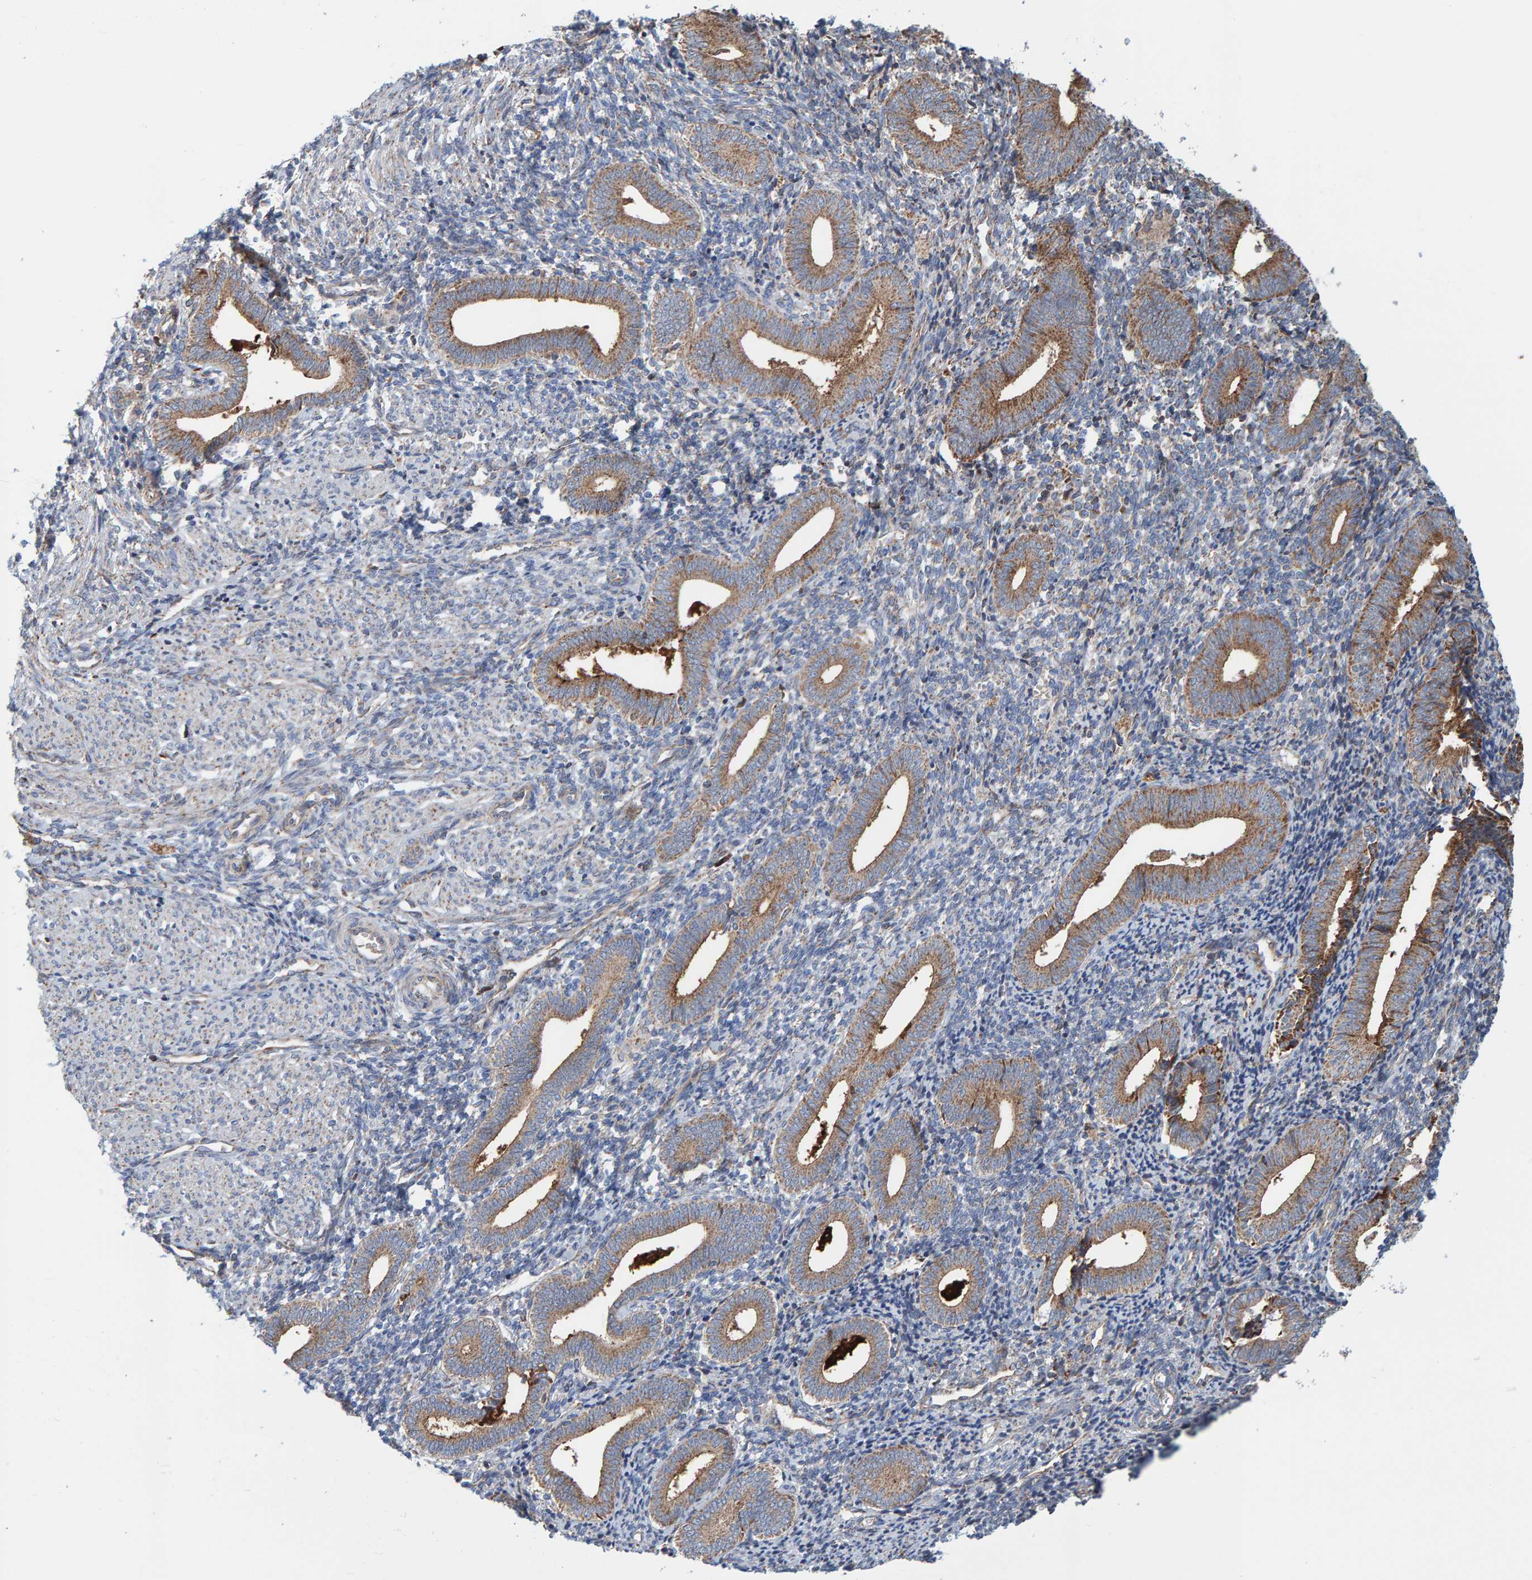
{"staining": {"intensity": "weak", "quantity": "25%-75%", "location": "cytoplasmic/membranous"}, "tissue": "endometrium", "cell_type": "Cells in endometrial stroma", "image_type": "normal", "snomed": [{"axis": "morphology", "description": "Normal tissue, NOS"}, {"axis": "topography", "description": "Uterus"}, {"axis": "topography", "description": "Endometrium"}], "caption": "Endometrium stained with DAB (3,3'-diaminobenzidine) IHC displays low levels of weak cytoplasmic/membranous staining in approximately 25%-75% of cells in endometrial stroma. (Brightfield microscopy of DAB IHC at high magnification).", "gene": "MRPL45", "patient": {"sex": "female", "age": 33}}